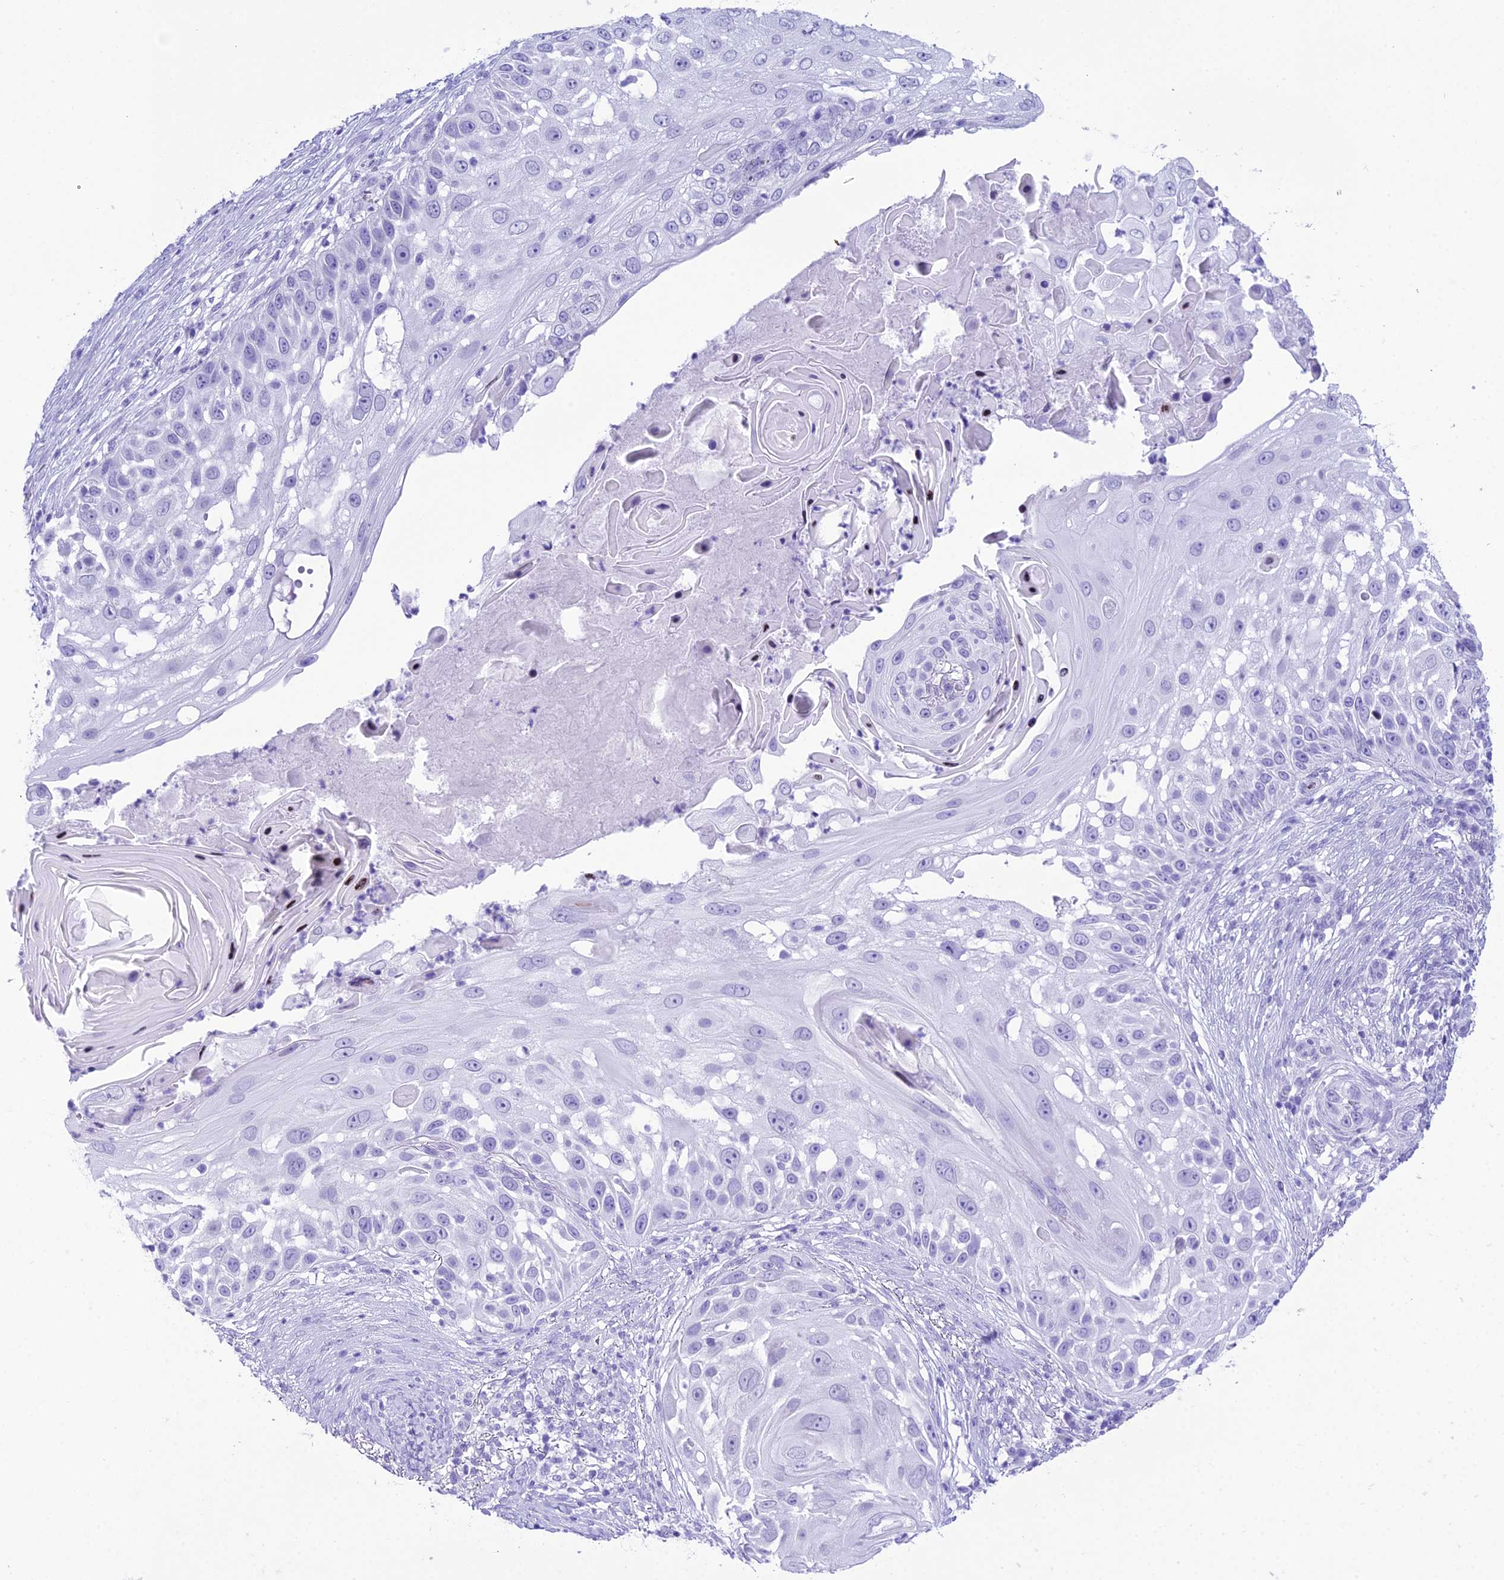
{"staining": {"intensity": "negative", "quantity": "none", "location": "none"}, "tissue": "skin cancer", "cell_type": "Tumor cells", "image_type": "cancer", "snomed": [{"axis": "morphology", "description": "Squamous cell carcinoma, NOS"}, {"axis": "topography", "description": "Skin"}], "caption": "Skin cancer was stained to show a protein in brown. There is no significant staining in tumor cells. Brightfield microscopy of IHC stained with DAB (brown) and hematoxylin (blue), captured at high magnification.", "gene": "RNPS1", "patient": {"sex": "female", "age": 44}}